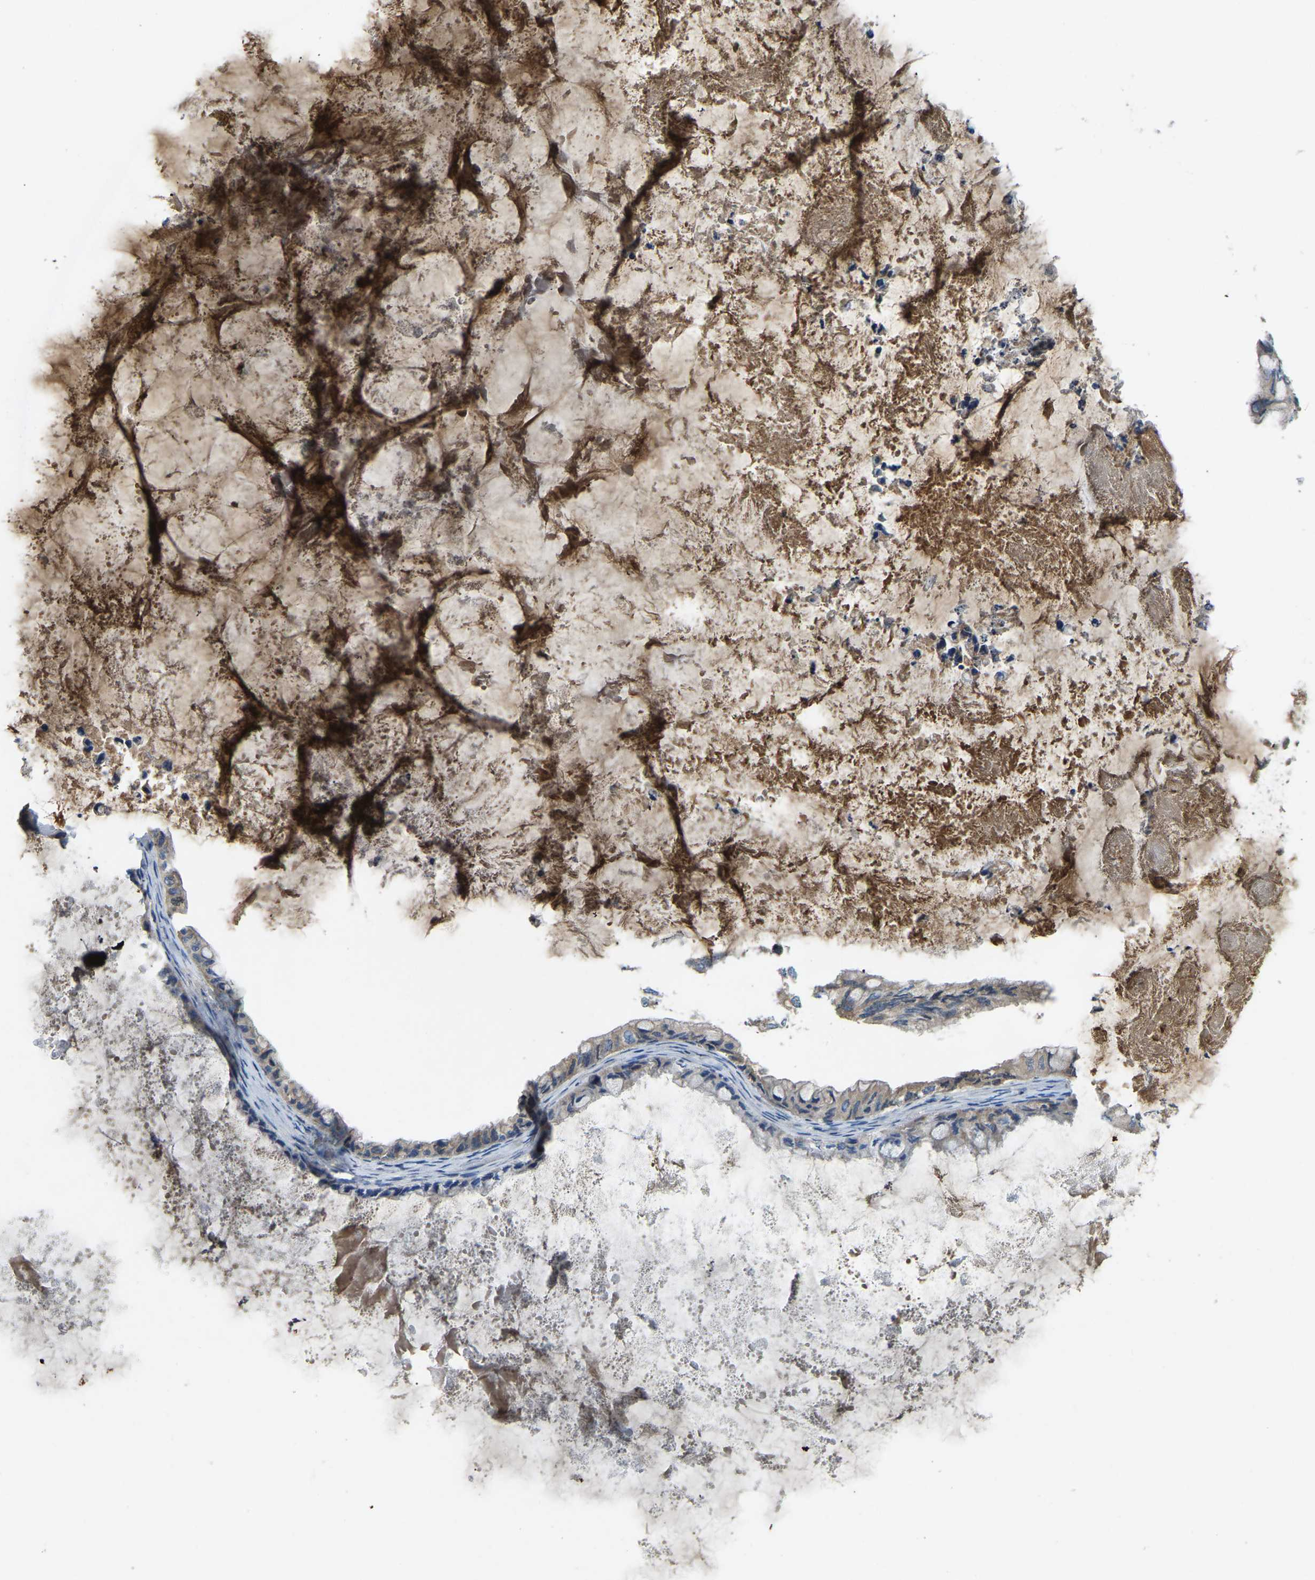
{"staining": {"intensity": "weak", "quantity": "25%-75%", "location": "cytoplasmic/membranous"}, "tissue": "ovarian cancer", "cell_type": "Tumor cells", "image_type": "cancer", "snomed": [{"axis": "morphology", "description": "Cystadenocarcinoma, mucinous, NOS"}, {"axis": "topography", "description": "Ovary"}], "caption": "Ovarian cancer (mucinous cystadenocarcinoma) stained for a protein (brown) reveals weak cytoplasmic/membranous positive positivity in approximately 25%-75% of tumor cells.", "gene": "ATP8B1", "patient": {"sex": "female", "age": 80}}